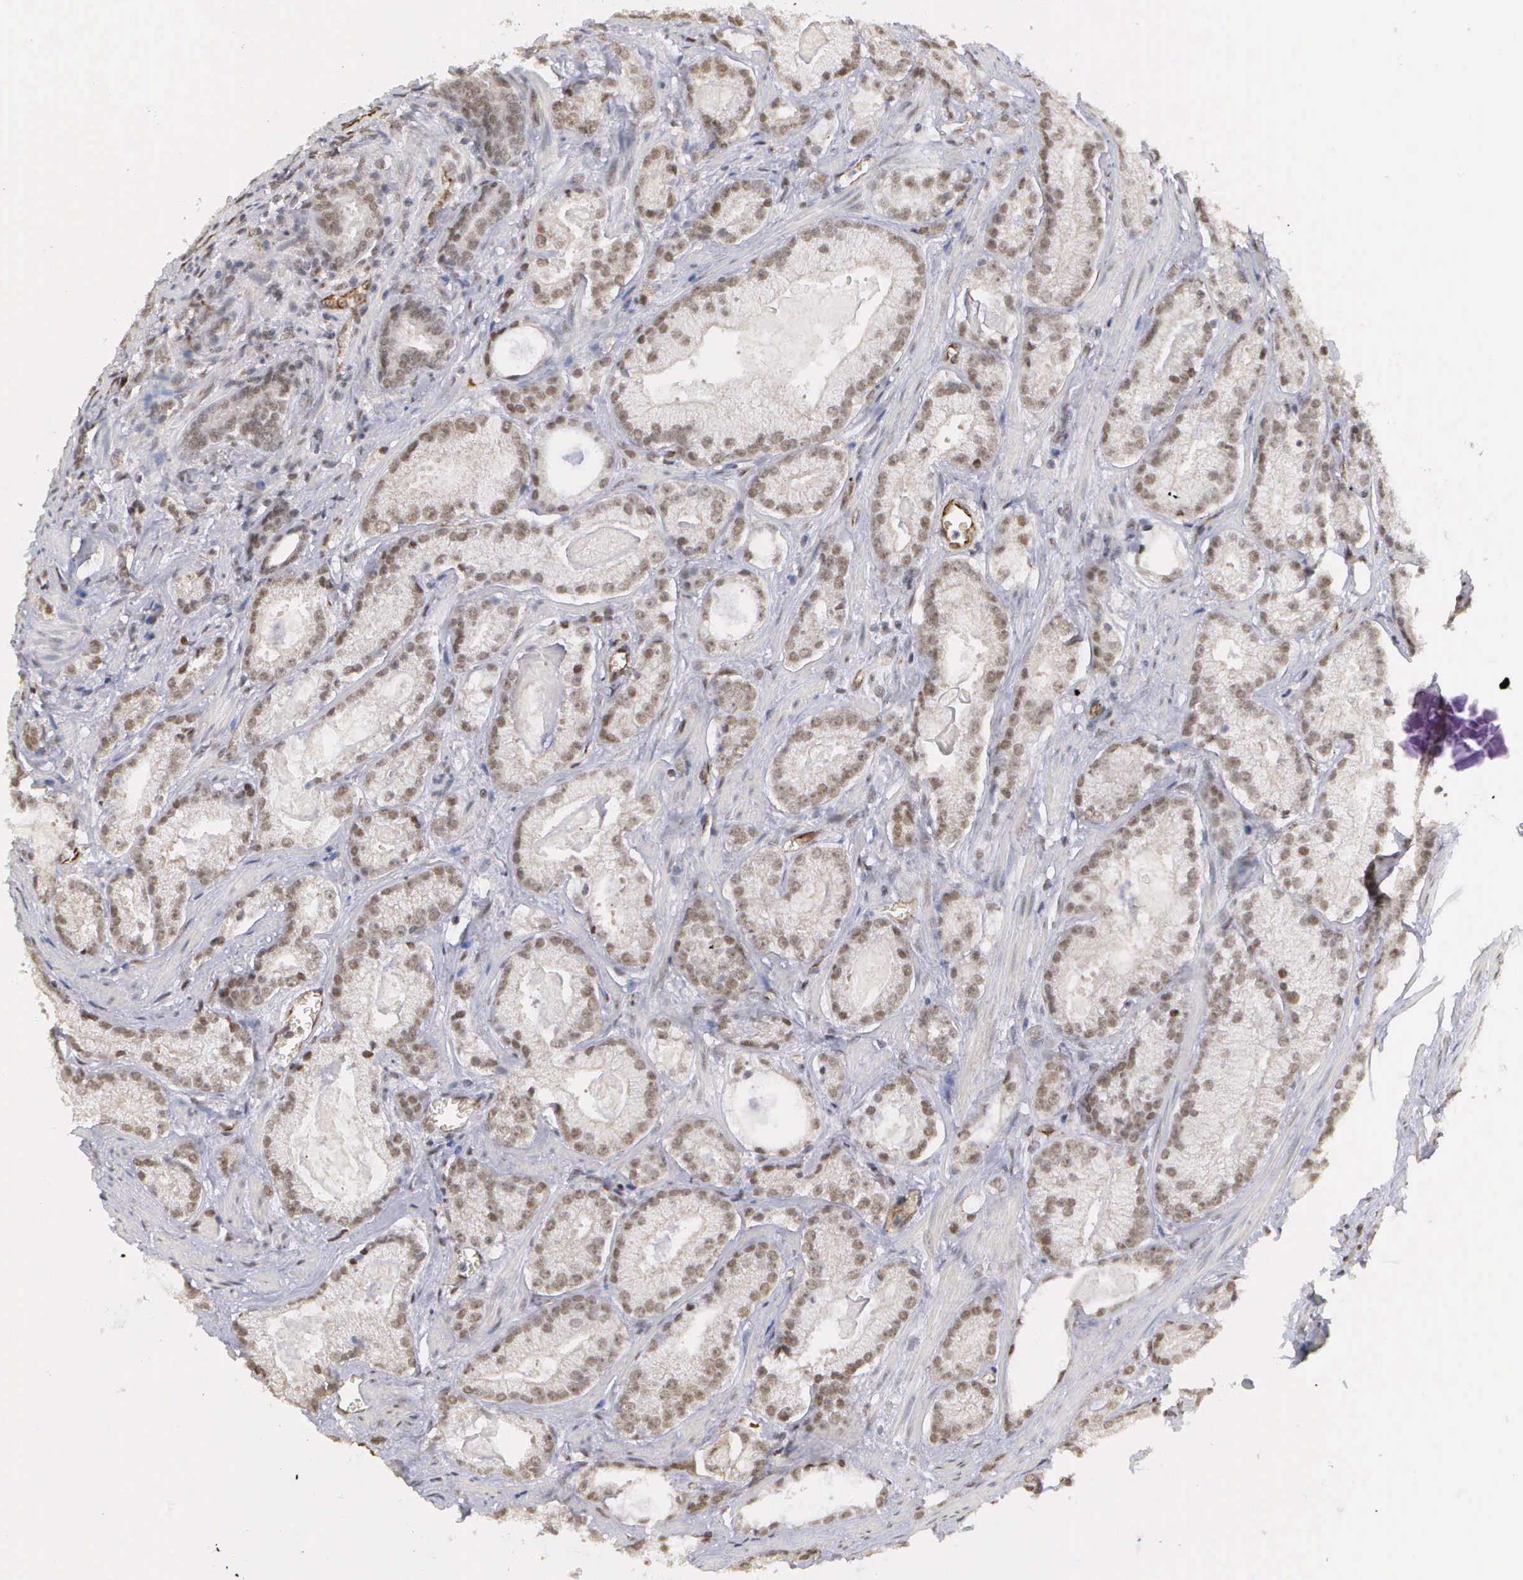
{"staining": {"intensity": "weak", "quantity": ">75%", "location": "nuclear"}, "tissue": "prostate cancer", "cell_type": "Tumor cells", "image_type": "cancer", "snomed": [{"axis": "morphology", "description": "Adenocarcinoma, Medium grade"}, {"axis": "topography", "description": "Prostate"}], "caption": "Weak nuclear protein expression is present in about >75% of tumor cells in prostate cancer (medium-grade adenocarcinoma). (DAB IHC with brightfield microscopy, high magnification).", "gene": "MORC2", "patient": {"sex": "male", "age": 68}}